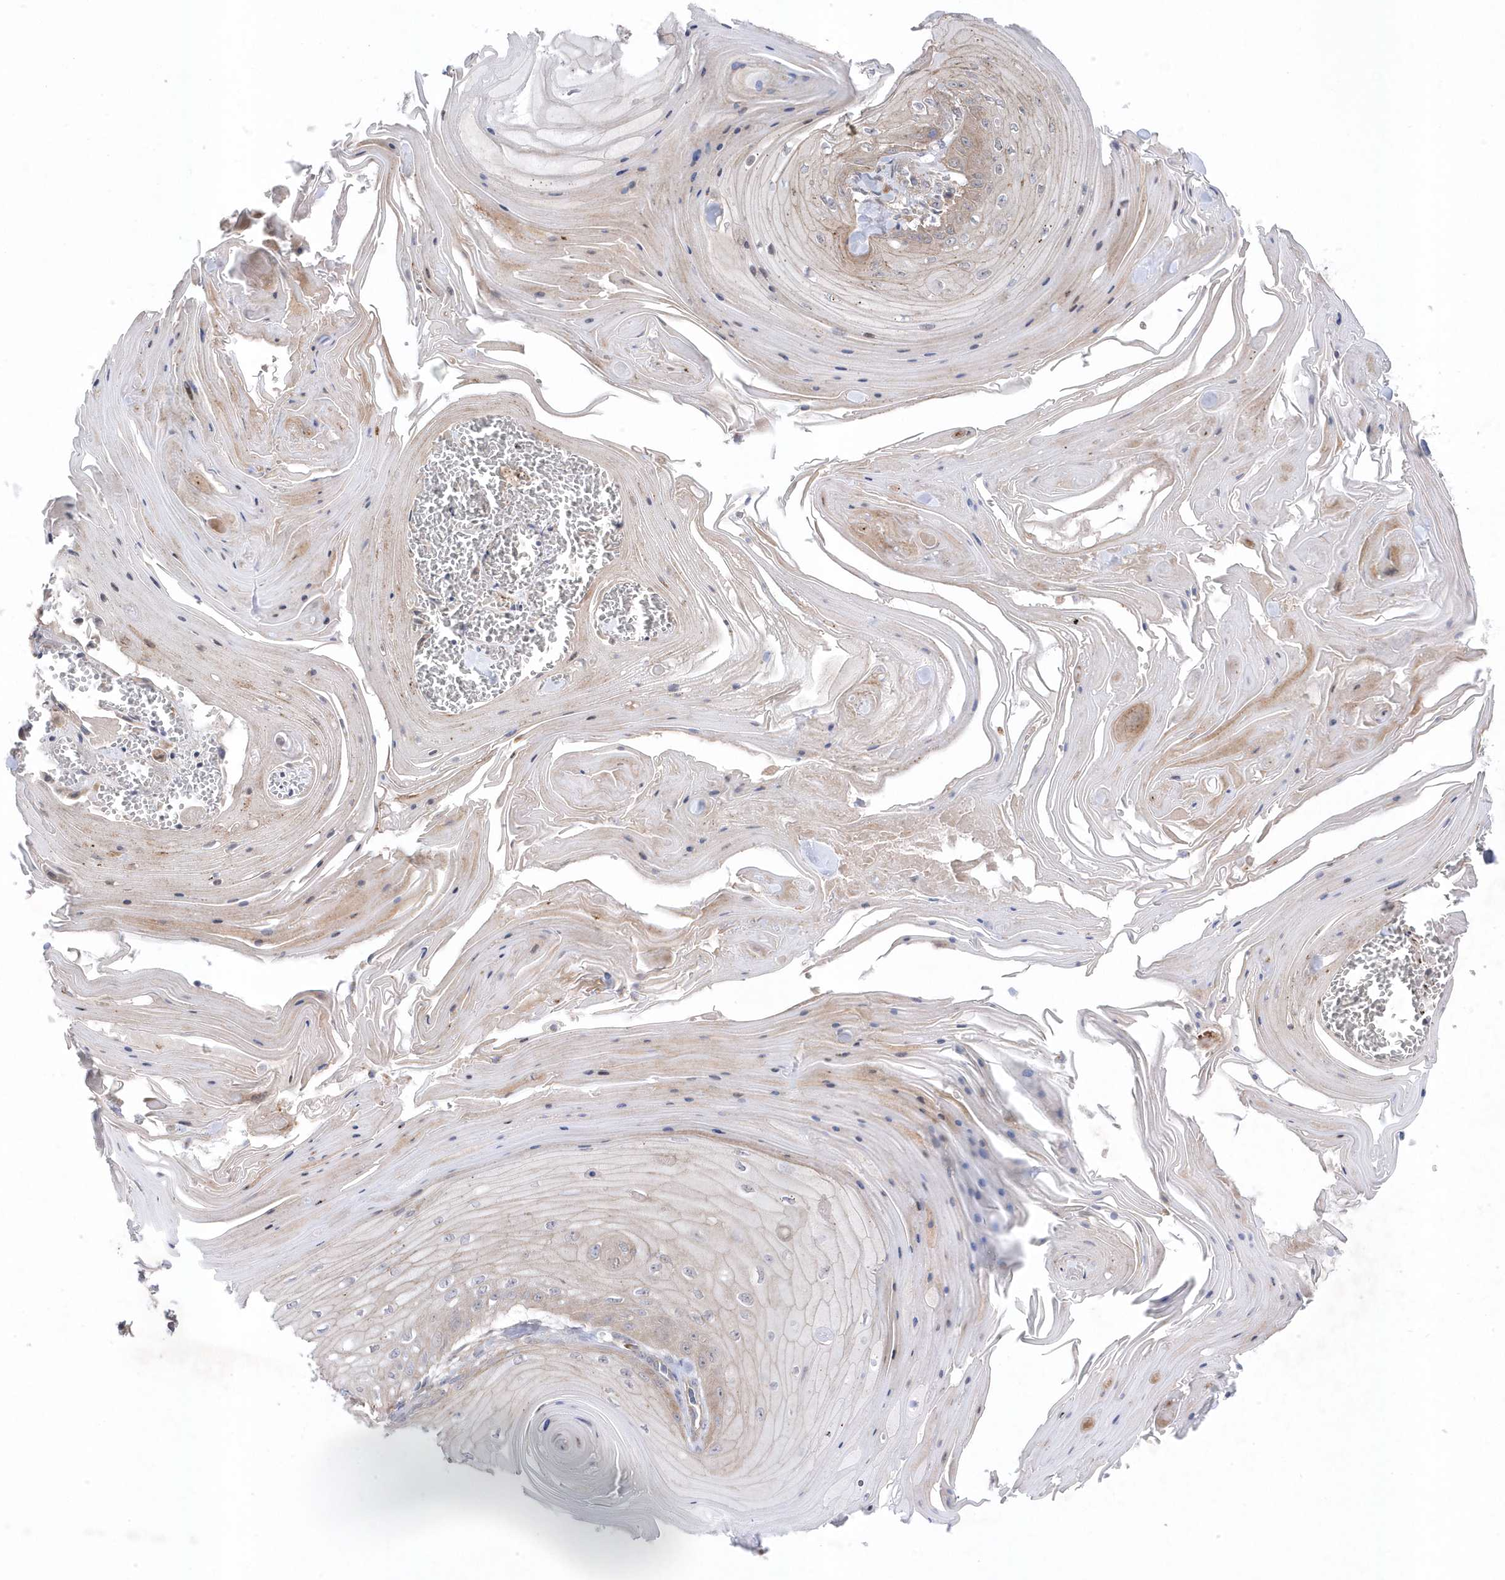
{"staining": {"intensity": "negative", "quantity": "none", "location": "none"}, "tissue": "skin cancer", "cell_type": "Tumor cells", "image_type": "cancer", "snomed": [{"axis": "morphology", "description": "Squamous cell carcinoma, NOS"}, {"axis": "topography", "description": "Skin"}], "caption": "An immunohistochemistry image of skin cancer (squamous cell carcinoma) is shown. There is no staining in tumor cells of skin cancer (squamous cell carcinoma).", "gene": "ANAPC1", "patient": {"sex": "male", "age": 74}}